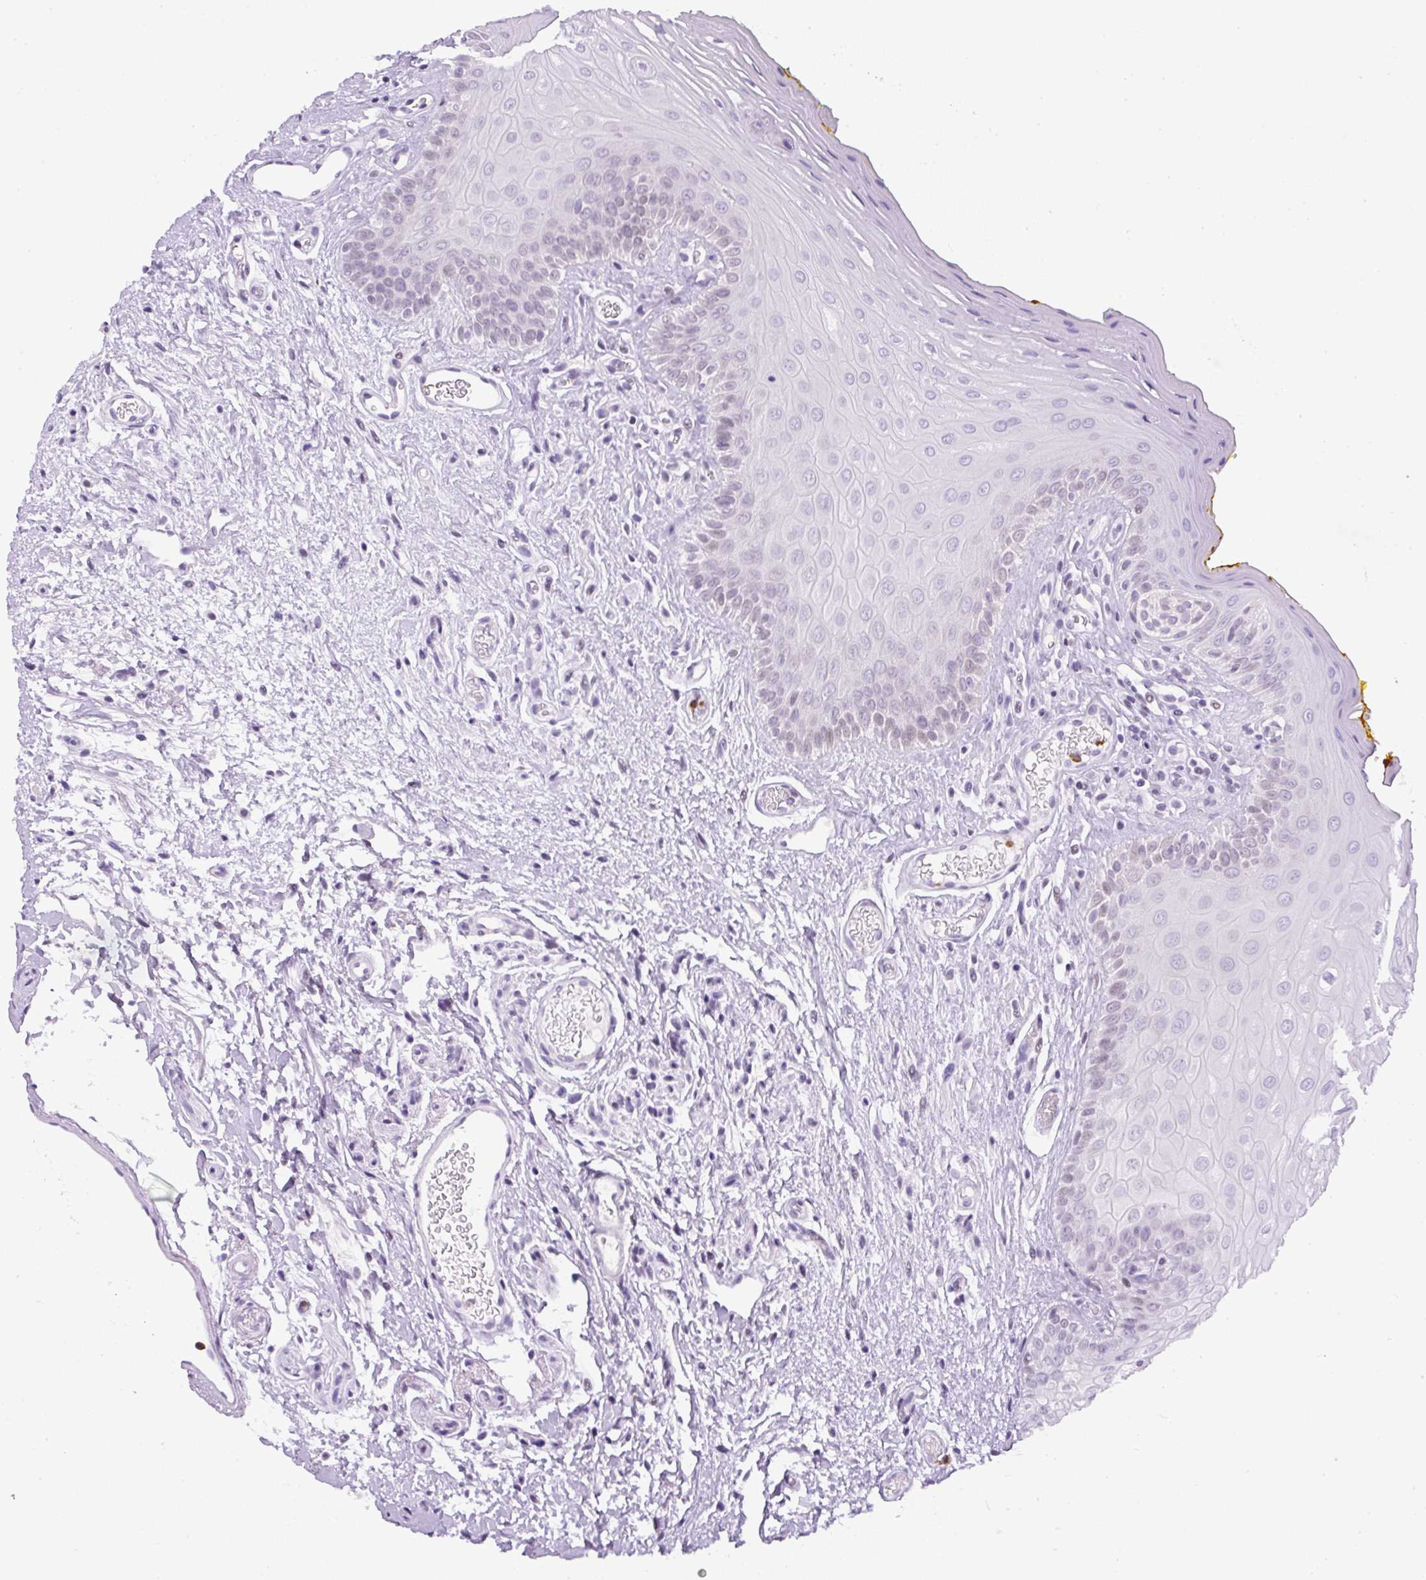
{"staining": {"intensity": "negative", "quantity": "none", "location": "none"}, "tissue": "oral mucosa", "cell_type": "Squamous epithelial cells", "image_type": "normal", "snomed": [{"axis": "morphology", "description": "Normal tissue, NOS"}, {"axis": "topography", "description": "Oral tissue"}, {"axis": "topography", "description": "Tounge, NOS"}], "caption": "A photomicrograph of oral mucosa stained for a protein shows no brown staining in squamous epithelial cells. (IHC, brightfield microscopy, high magnification).", "gene": "RHBDD2", "patient": {"sex": "female", "age": 60}}